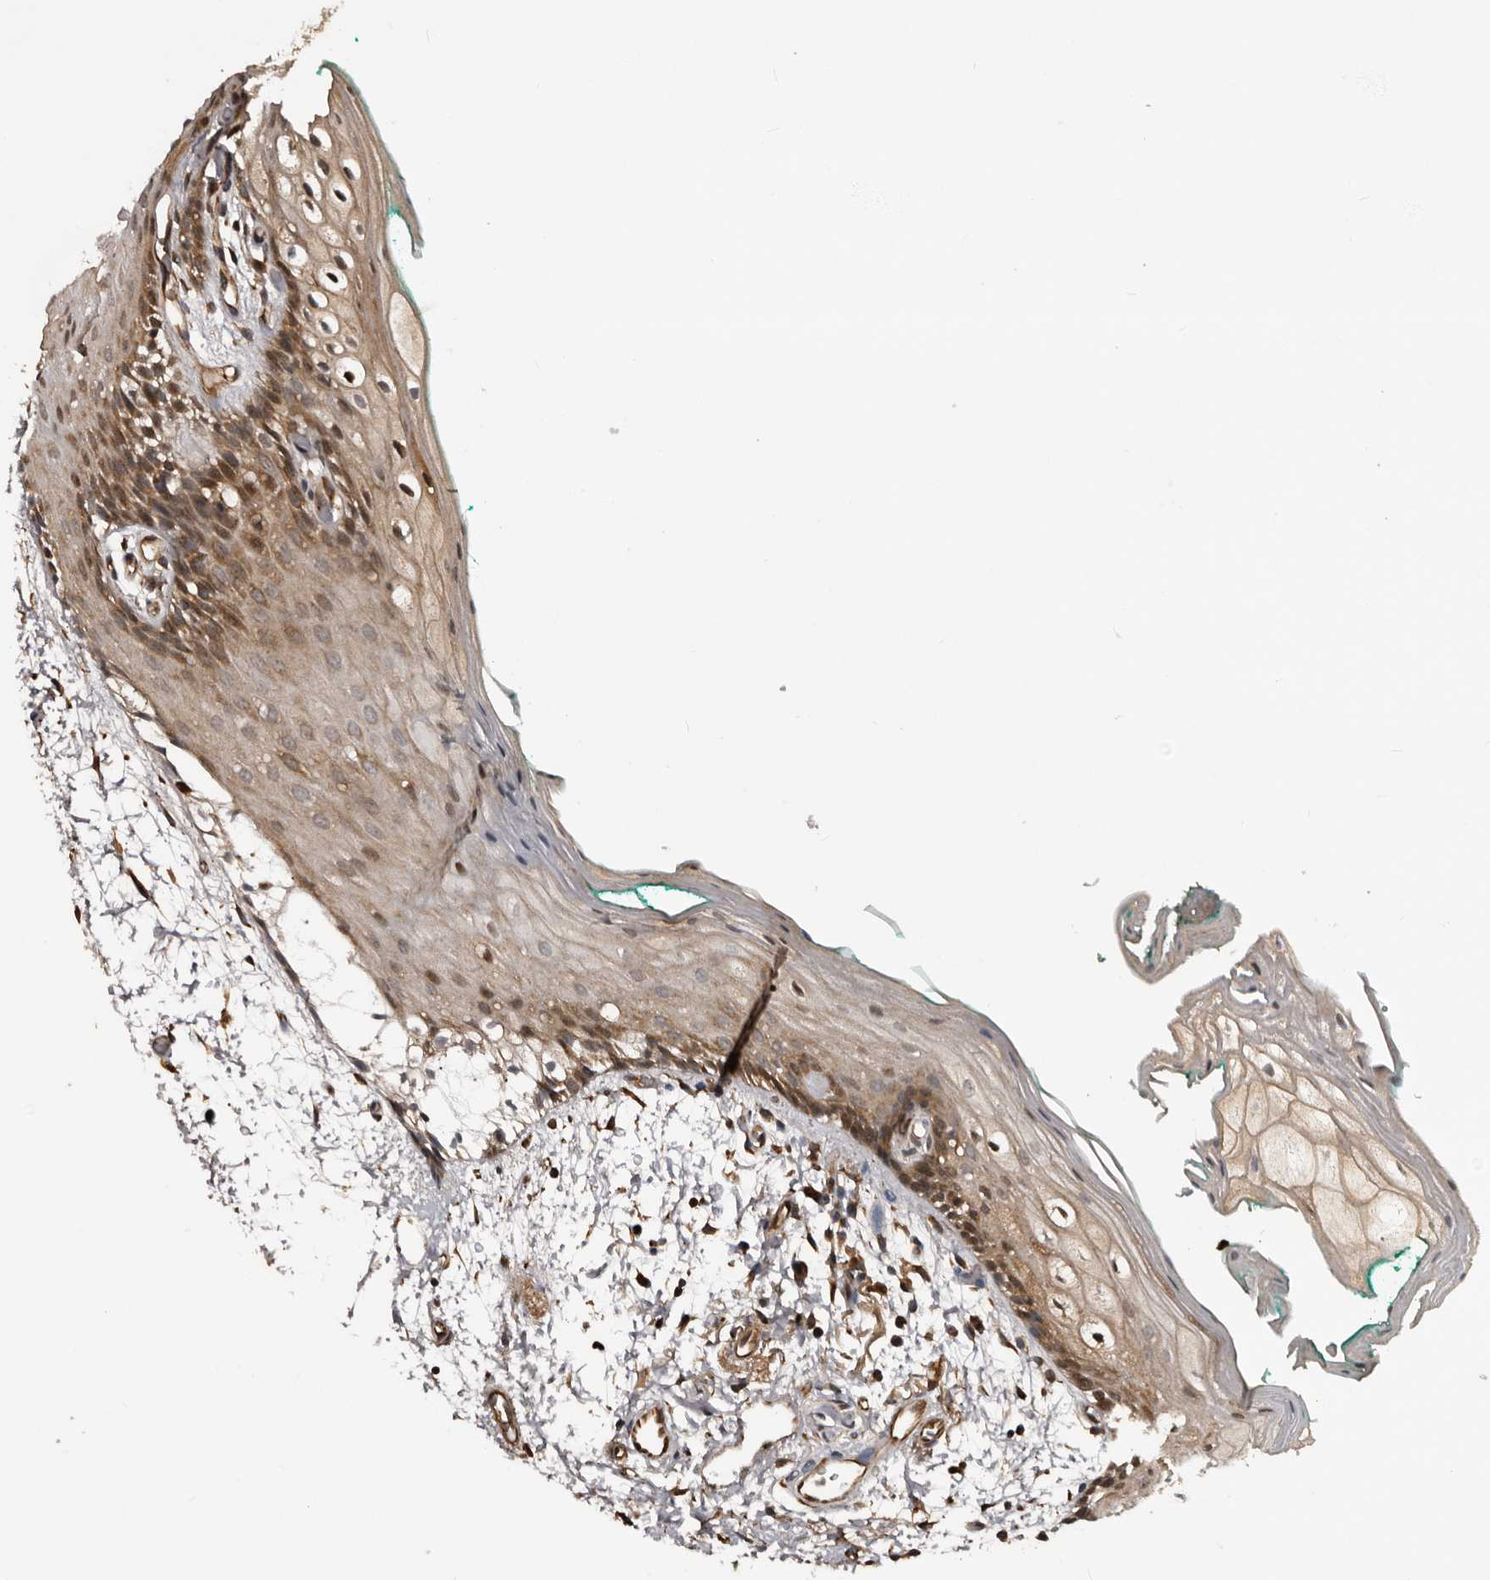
{"staining": {"intensity": "moderate", "quantity": "25%-75%", "location": "cytoplasmic/membranous,nuclear"}, "tissue": "oral mucosa", "cell_type": "Squamous epithelial cells", "image_type": "normal", "snomed": [{"axis": "morphology", "description": "Normal tissue, NOS"}, {"axis": "topography", "description": "Skeletal muscle"}, {"axis": "topography", "description": "Oral tissue"}, {"axis": "topography", "description": "Peripheral nerve tissue"}], "caption": "Immunohistochemistry micrograph of benign oral mucosa: oral mucosa stained using immunohistochemistry (IHC) exhibits medium levels of moderate protein expression localized specifically in the cytoplasmic/membranous,nuclear of squamous epithelial cells, appearing as a cytoplasmic/membranous,nuclear brown color.", "gene": "SERTAD4", "patient": {"sex": "female", "age": 84}}